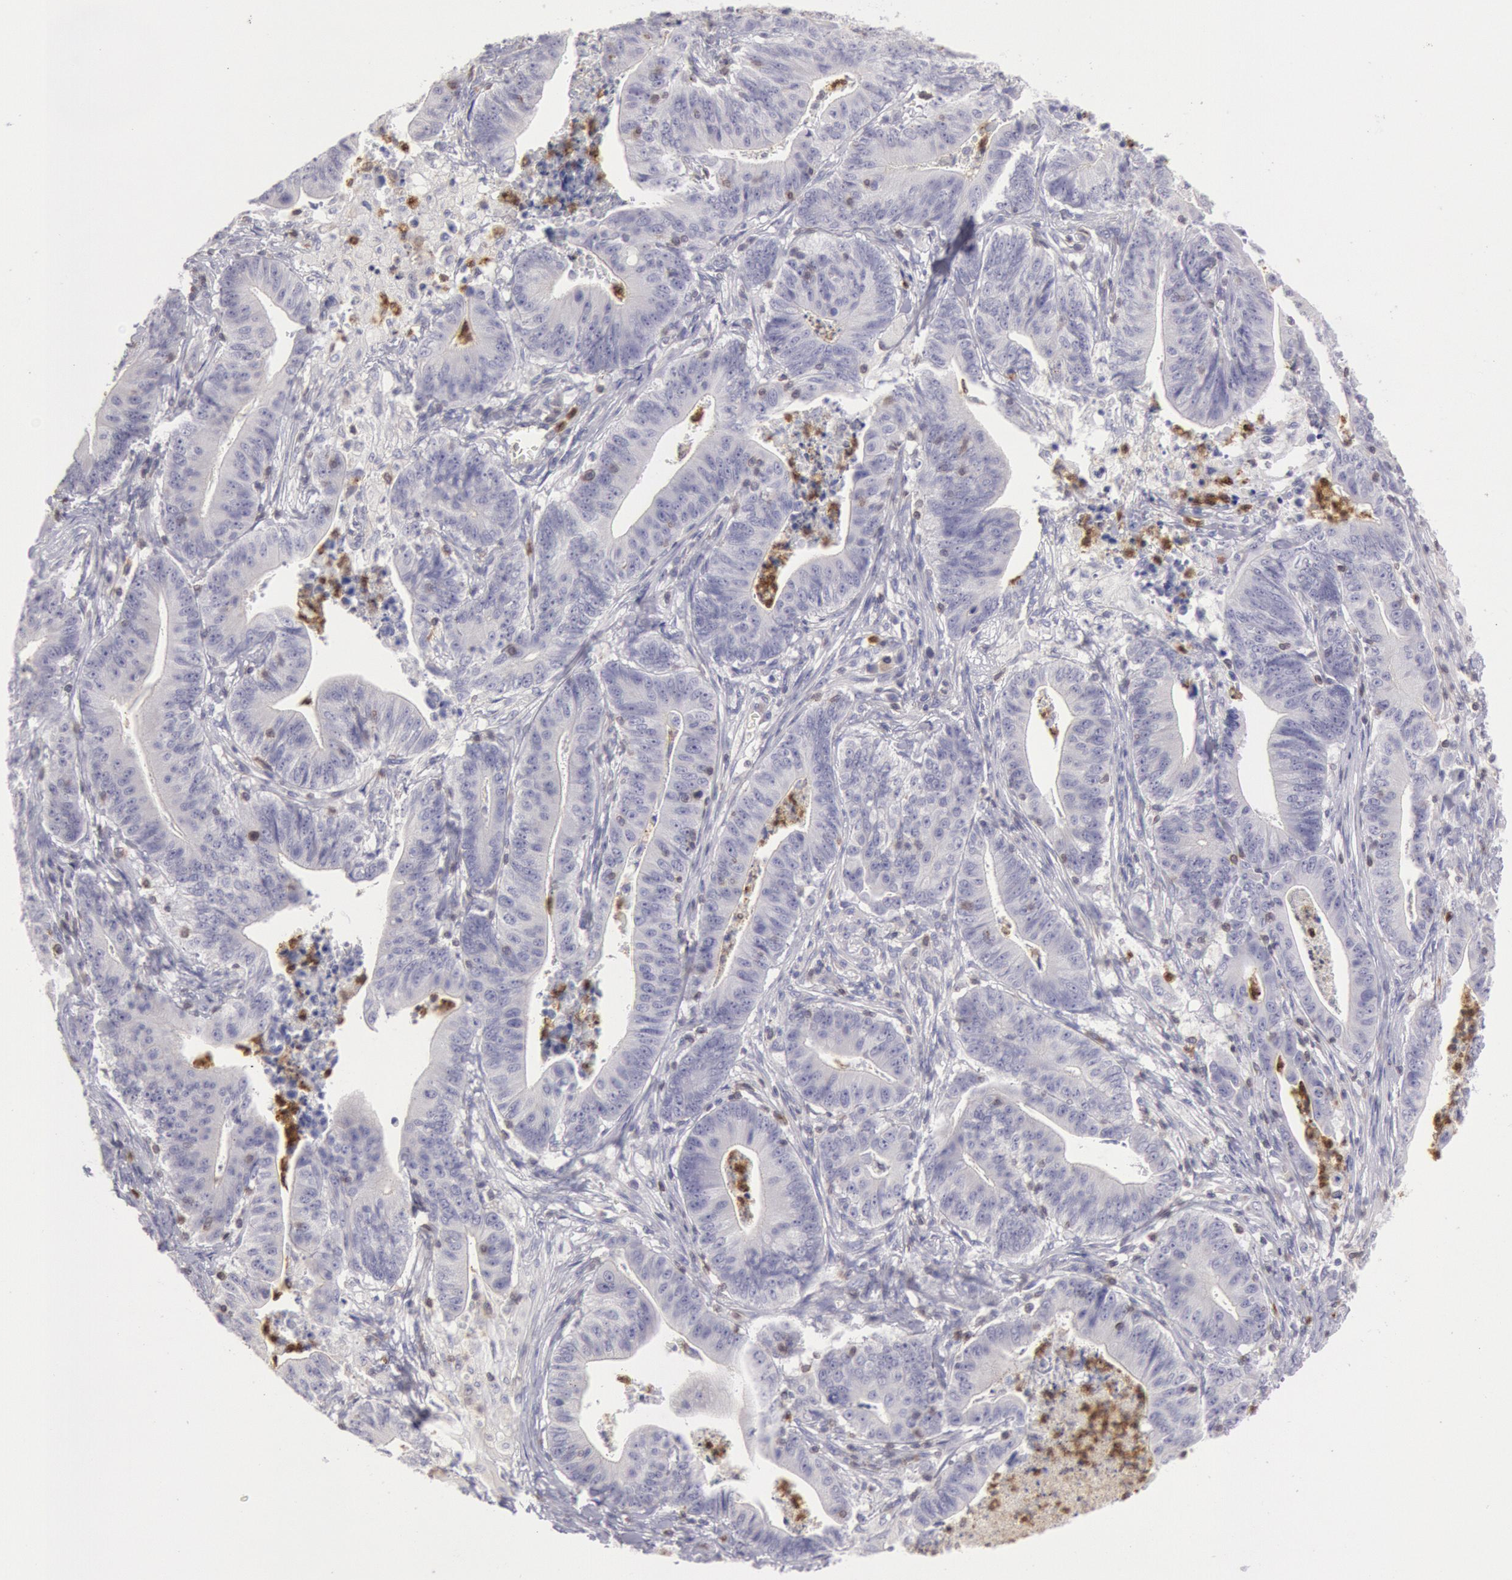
{"staining": {"intensity": "negative", "quantity": "none", "location": "none"}, "tissue": "stomach cancer", "cell_type": "Tumor cells", "image_type": "cancer", "snomed": [{"axis": "morphology", "description": "Adenocarcinoma, NOS"}, {"axis": "topography", "description": "Stomach, lower"}], "caption": "Stomach cancer (adenocarcinoma) was stained to show a protein in brown. There is no significant expression in tumor cells. (DAB IHC with hematoxylin counter stain).", "gene": "RAB27A", "patient": {"sex": "female", "age": 86}}